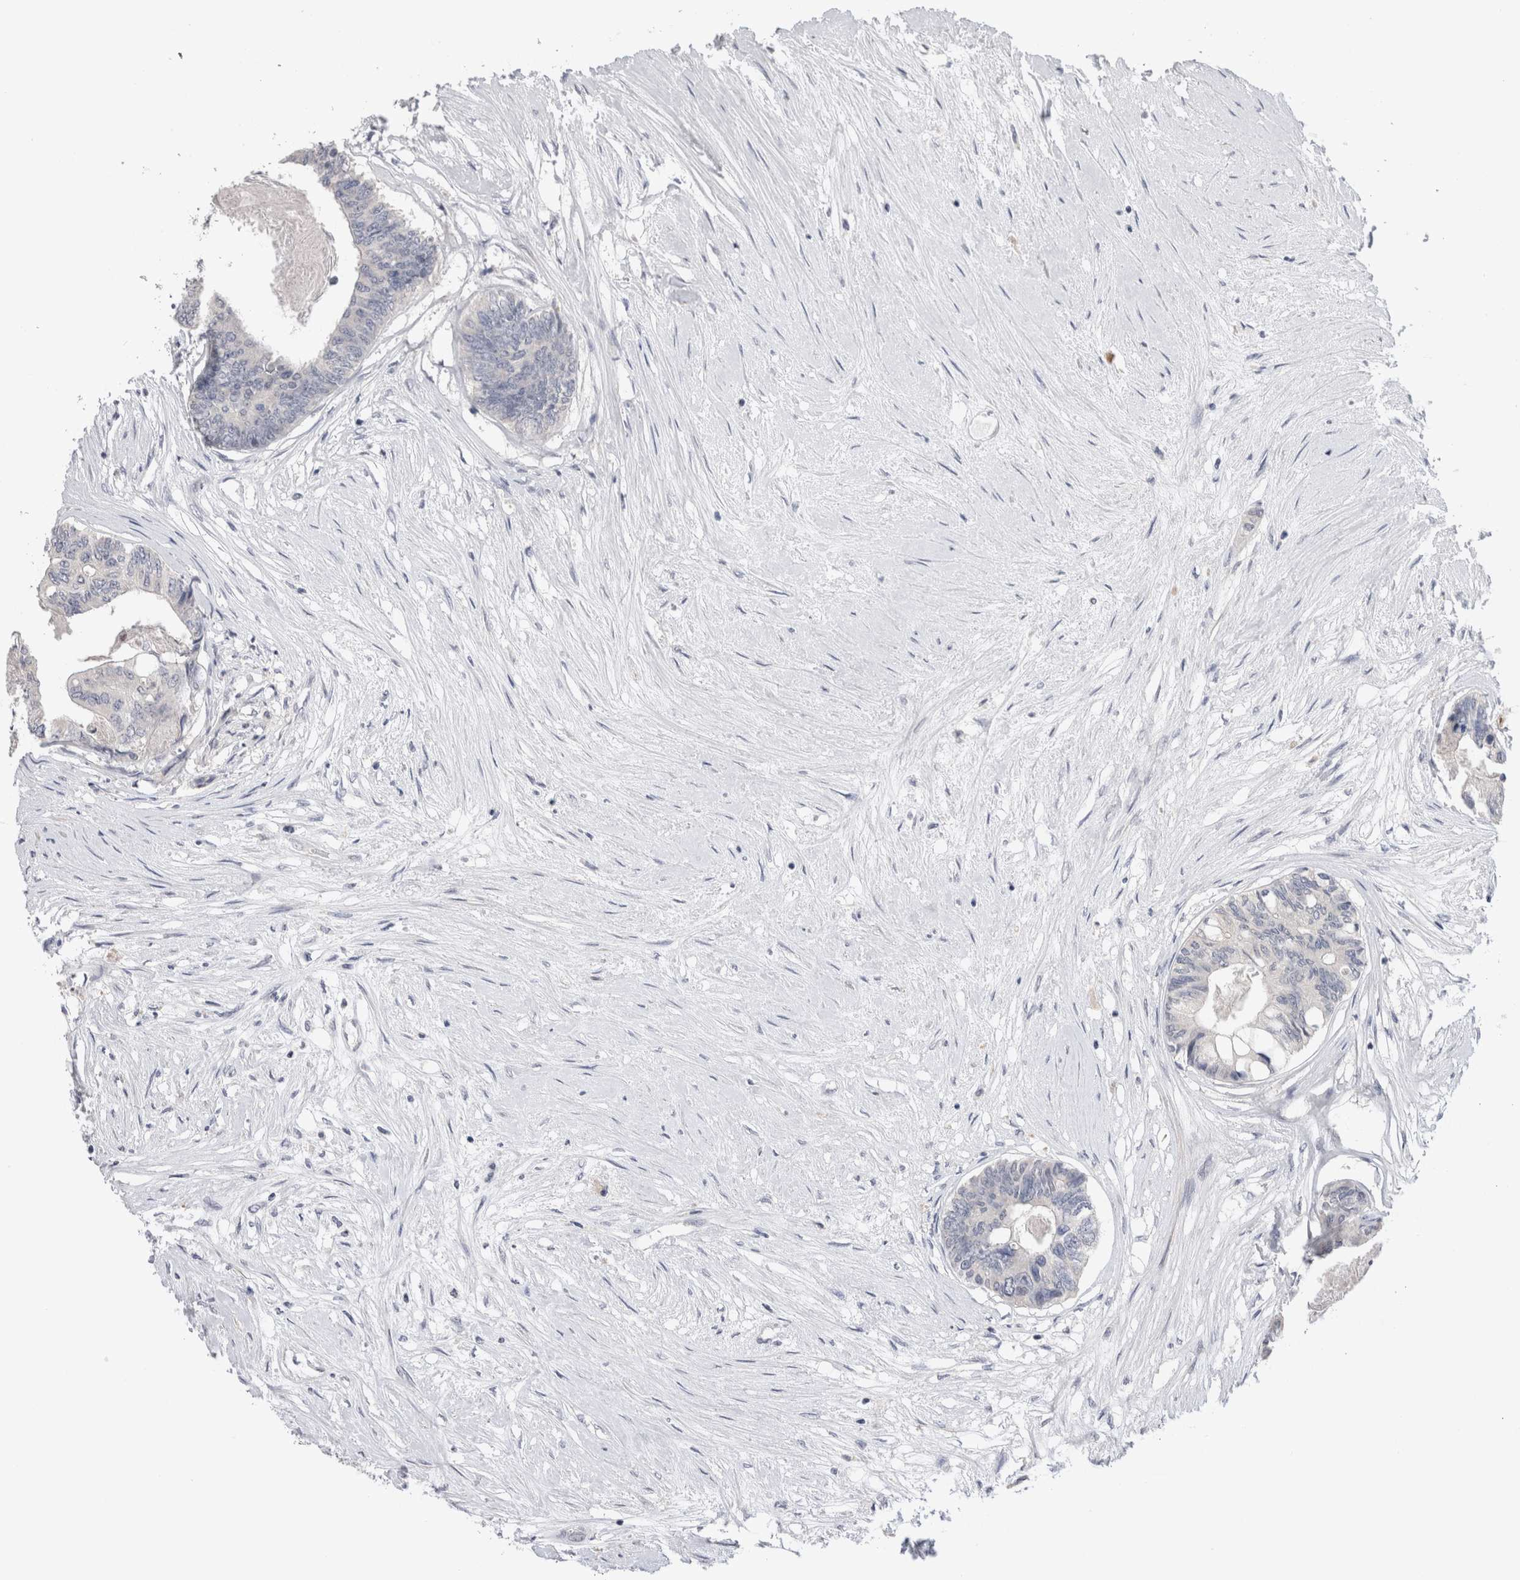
{"staining": {"intensity": "negative", "quantity": "none", "location": "none"}, "tissue": "colorectal cancer", "cell_type": "Tumor cells", "image_type": "cancer", "snomed": [{"axis": "morphology", "description": "Adenocarcinoma, NOS"}, {"axis": "topography", "description": "Rectum"}], "caption": "Immunohistochemical staining of colorectal cancer shows no significant staining in tumor cells.", "gene": "CRYBG1", "patient": {"sex": "male", "age": 63}}